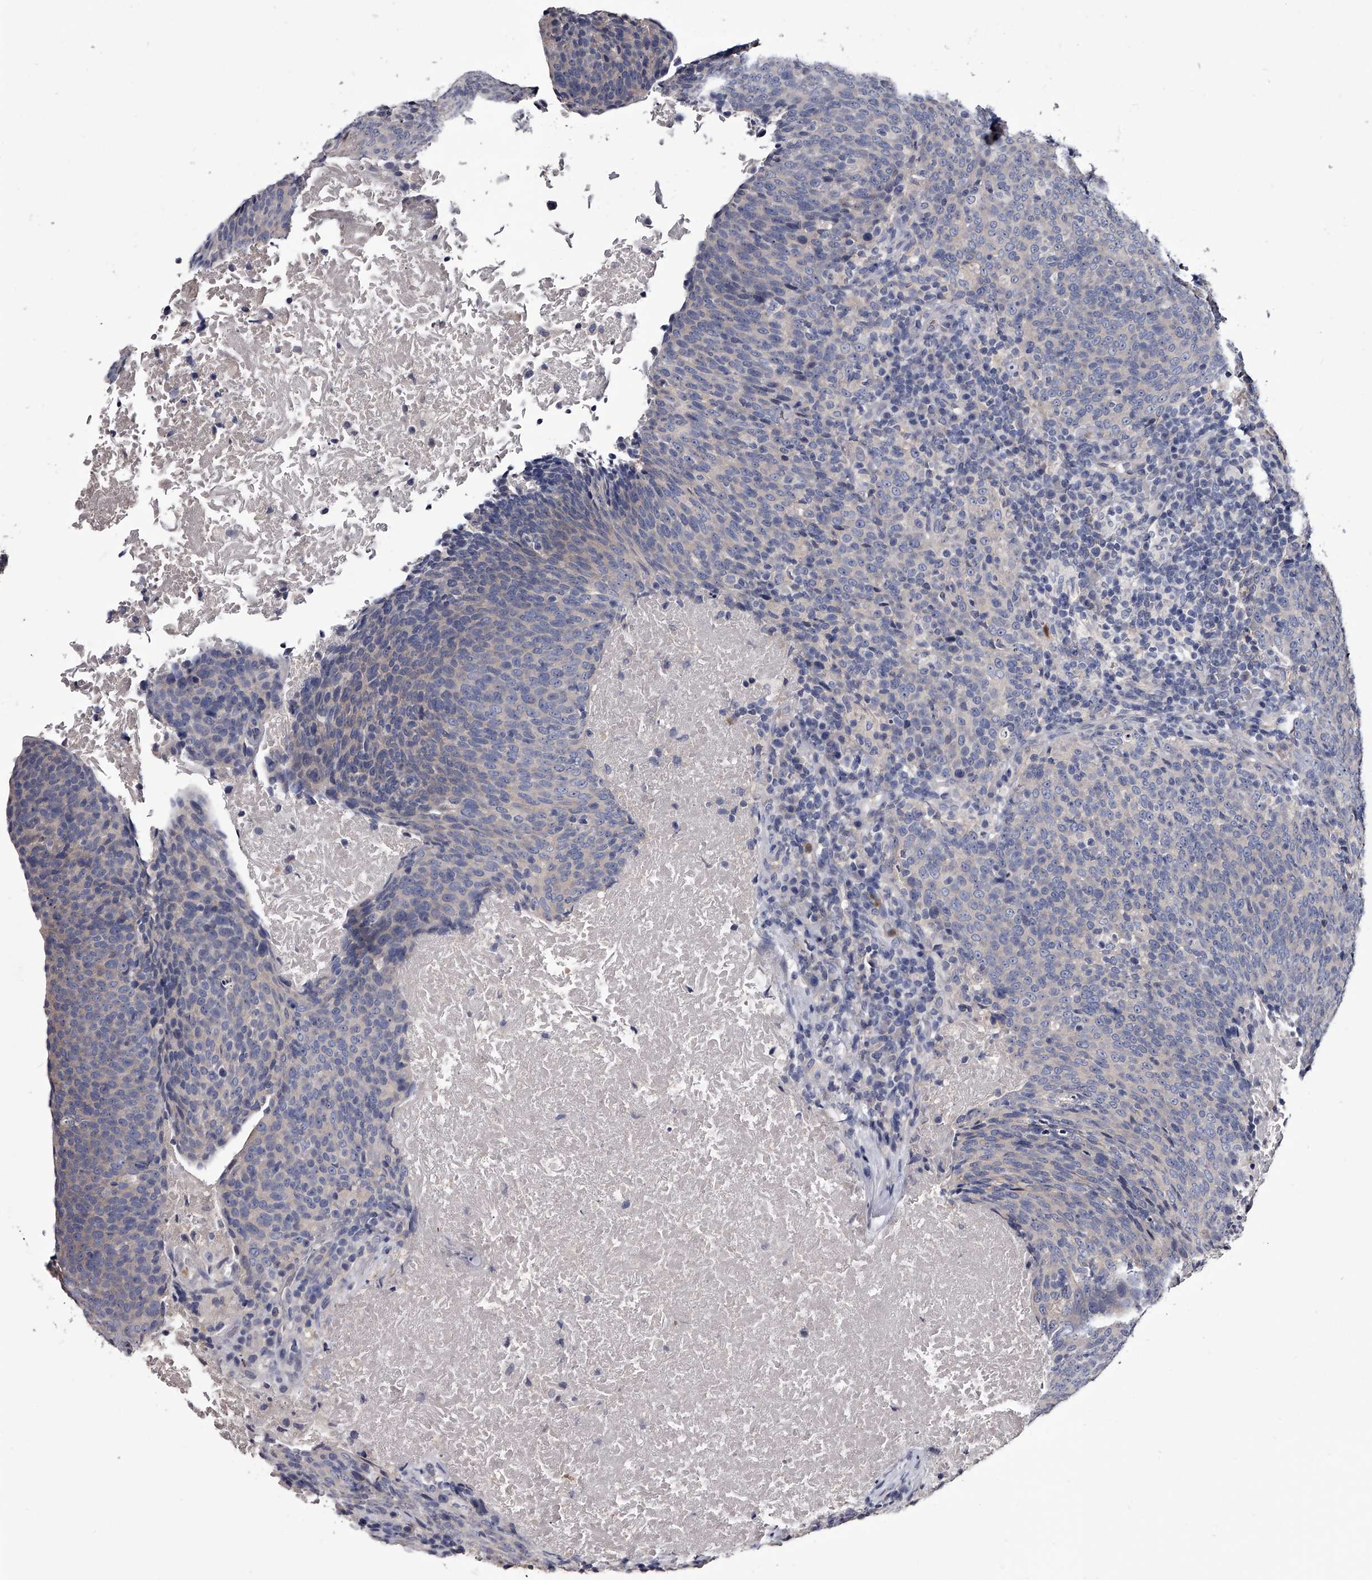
{"staining": {"intensity": "negative", "quantity": "none", "location": "none"}, "tissue": "head and neck cancer", "cell_type": "Tumor cells", "image_type": "cancer", "snomed": [{"axis": "morphology", "description": "Squamous cell carcinoma, NOS"}, {"axis": "morphology", "description": "Squamous cell carcinoma, metastatic, NOS"}, {"axis": "topography", "description": "Lymph node"}, {"axis": "topography", "description": "Head-Neck"}], "caption": "Tumor cells show no significant protein positivity in squamous cell carcinoma (head and neck). (Brightfield microscopy of DAB (3,3'-diaminobenzidine) IHC at high magnification).", "gene": "GAPVD1", "patient": {"sex": "male", "age": 62}}